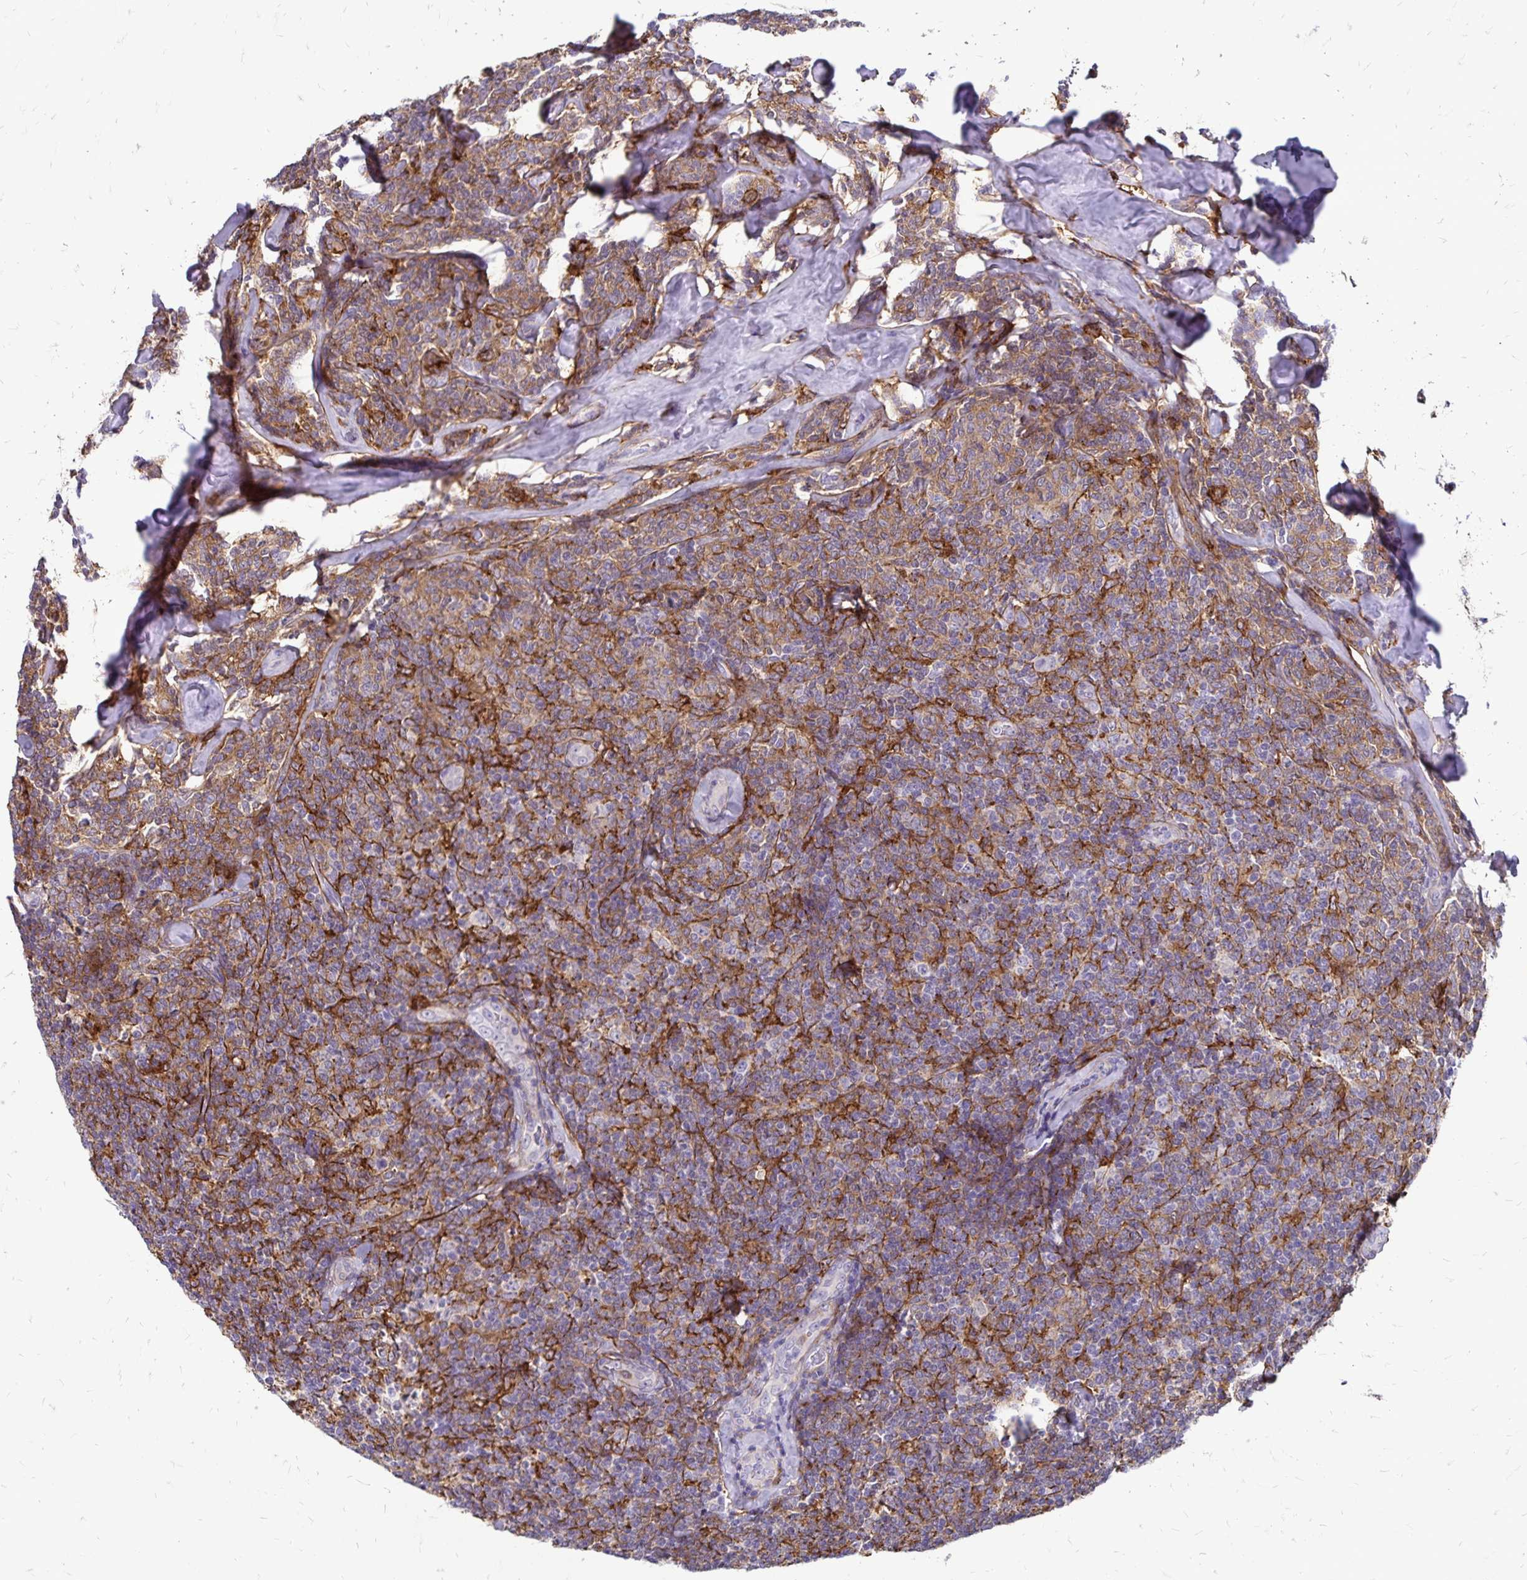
{"staining": {"intensity": "moderate", "quantity": "25%-75%", "location": "cytoplasmic/membranous"}, "tissue": "lymphoma", "cell_type": "Tumor cells", "image_type": "cancer", "snomed": [{"axis": "morphology", "description": "Malignant lymphoma, non-Hodgkin's type, Low grade"}, {"axis": "topography", "description": "Lymph node"}], "caption": "Protein expression analysis of lymphoma reveals moderate cytoplasmic/membranous staining in about 25%-75% of tumor cells.", "gene": "TNS3", "patient": {"sex": "female", "age": 56}}